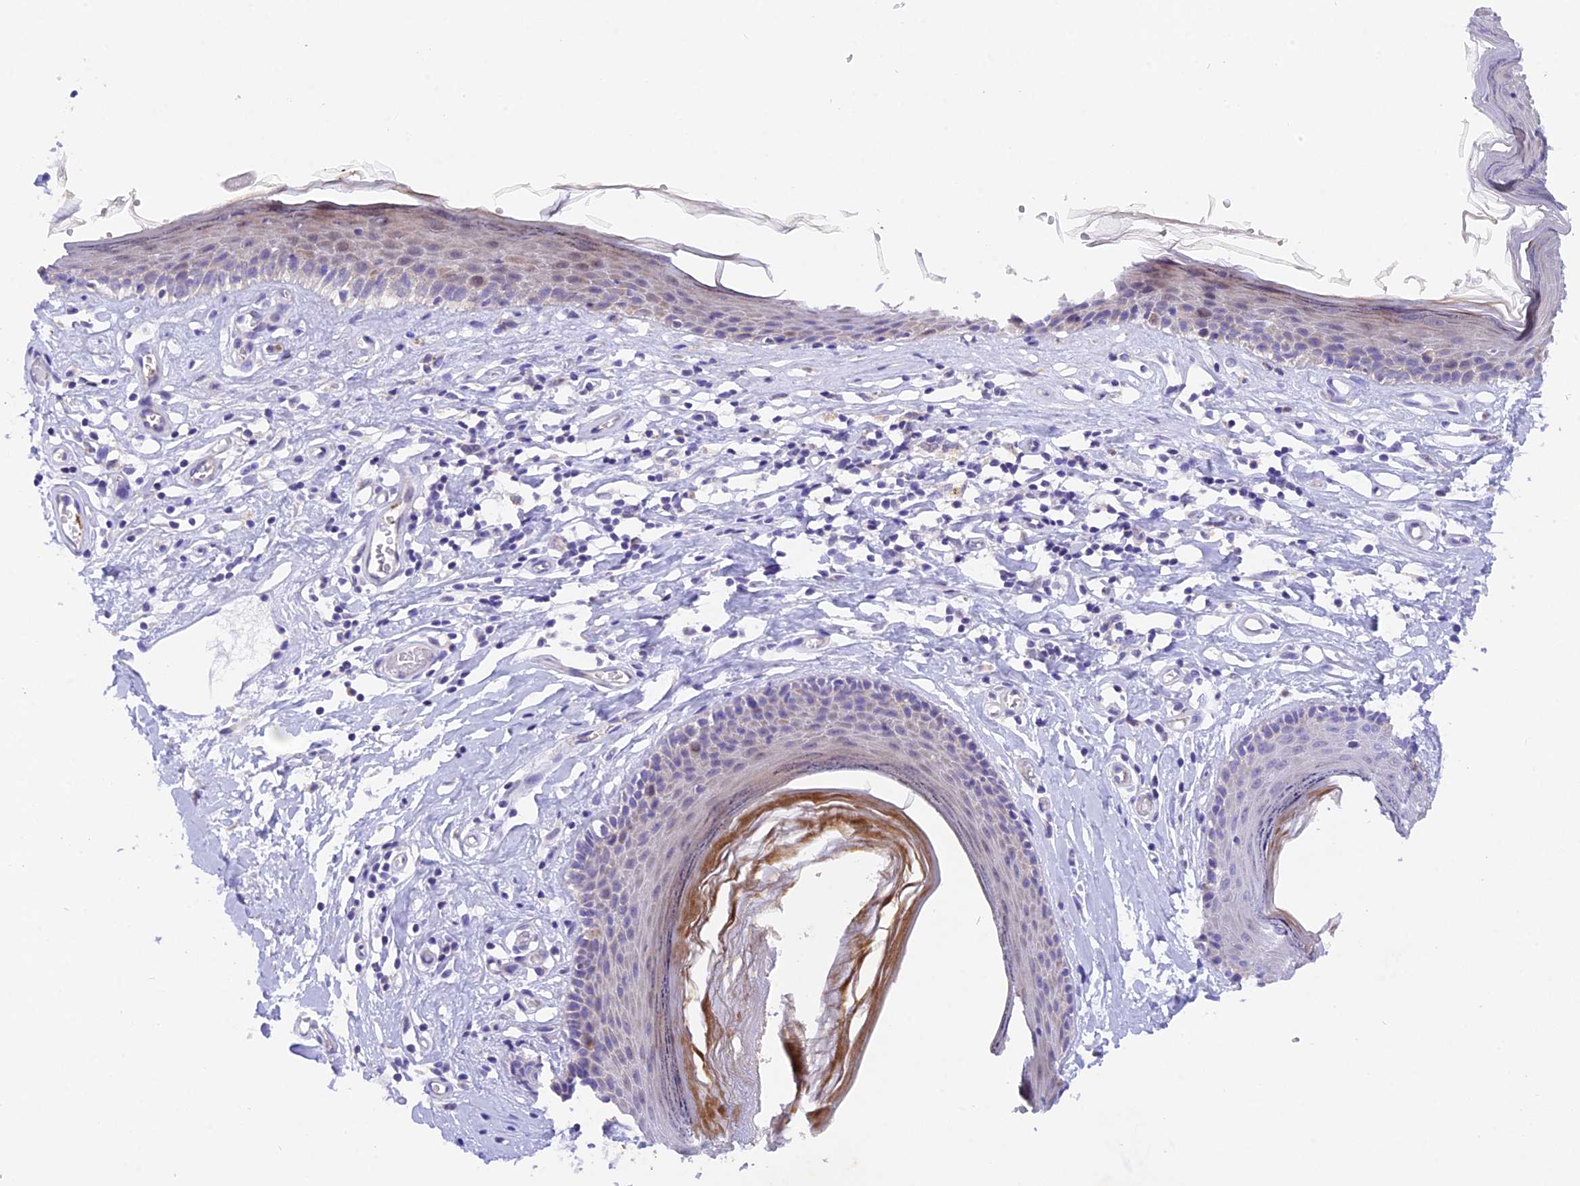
{"staining": {"intensity": "moderate", "quantity": "<25%", "location": "cytoplasmic/membranous"}, "tissue": "skin", "cell_type": "Epidermal cells", "image_type": "normal", "snomed": [{"axis": "morphology", "description": "Normal tissue, NOS"}, {"axis": "topography", "description": "Adipose tissue"}, {"axis": "topography", "description": "Vascular tissue"}, {"axis": "topography", "description": "Vulva"}, {"axis": "topography", "description": "Peripheral nerve tissue"}], "caption": "DAB (3,3'-diaminobenzidine) immunohistochemical staining of unremarkable skin displays moderate cytoplasmic/membranous protein staining in about <25% of epidermal cells.", "gene": "PKIA", "patient": {"sex": "female", "age": 86}}